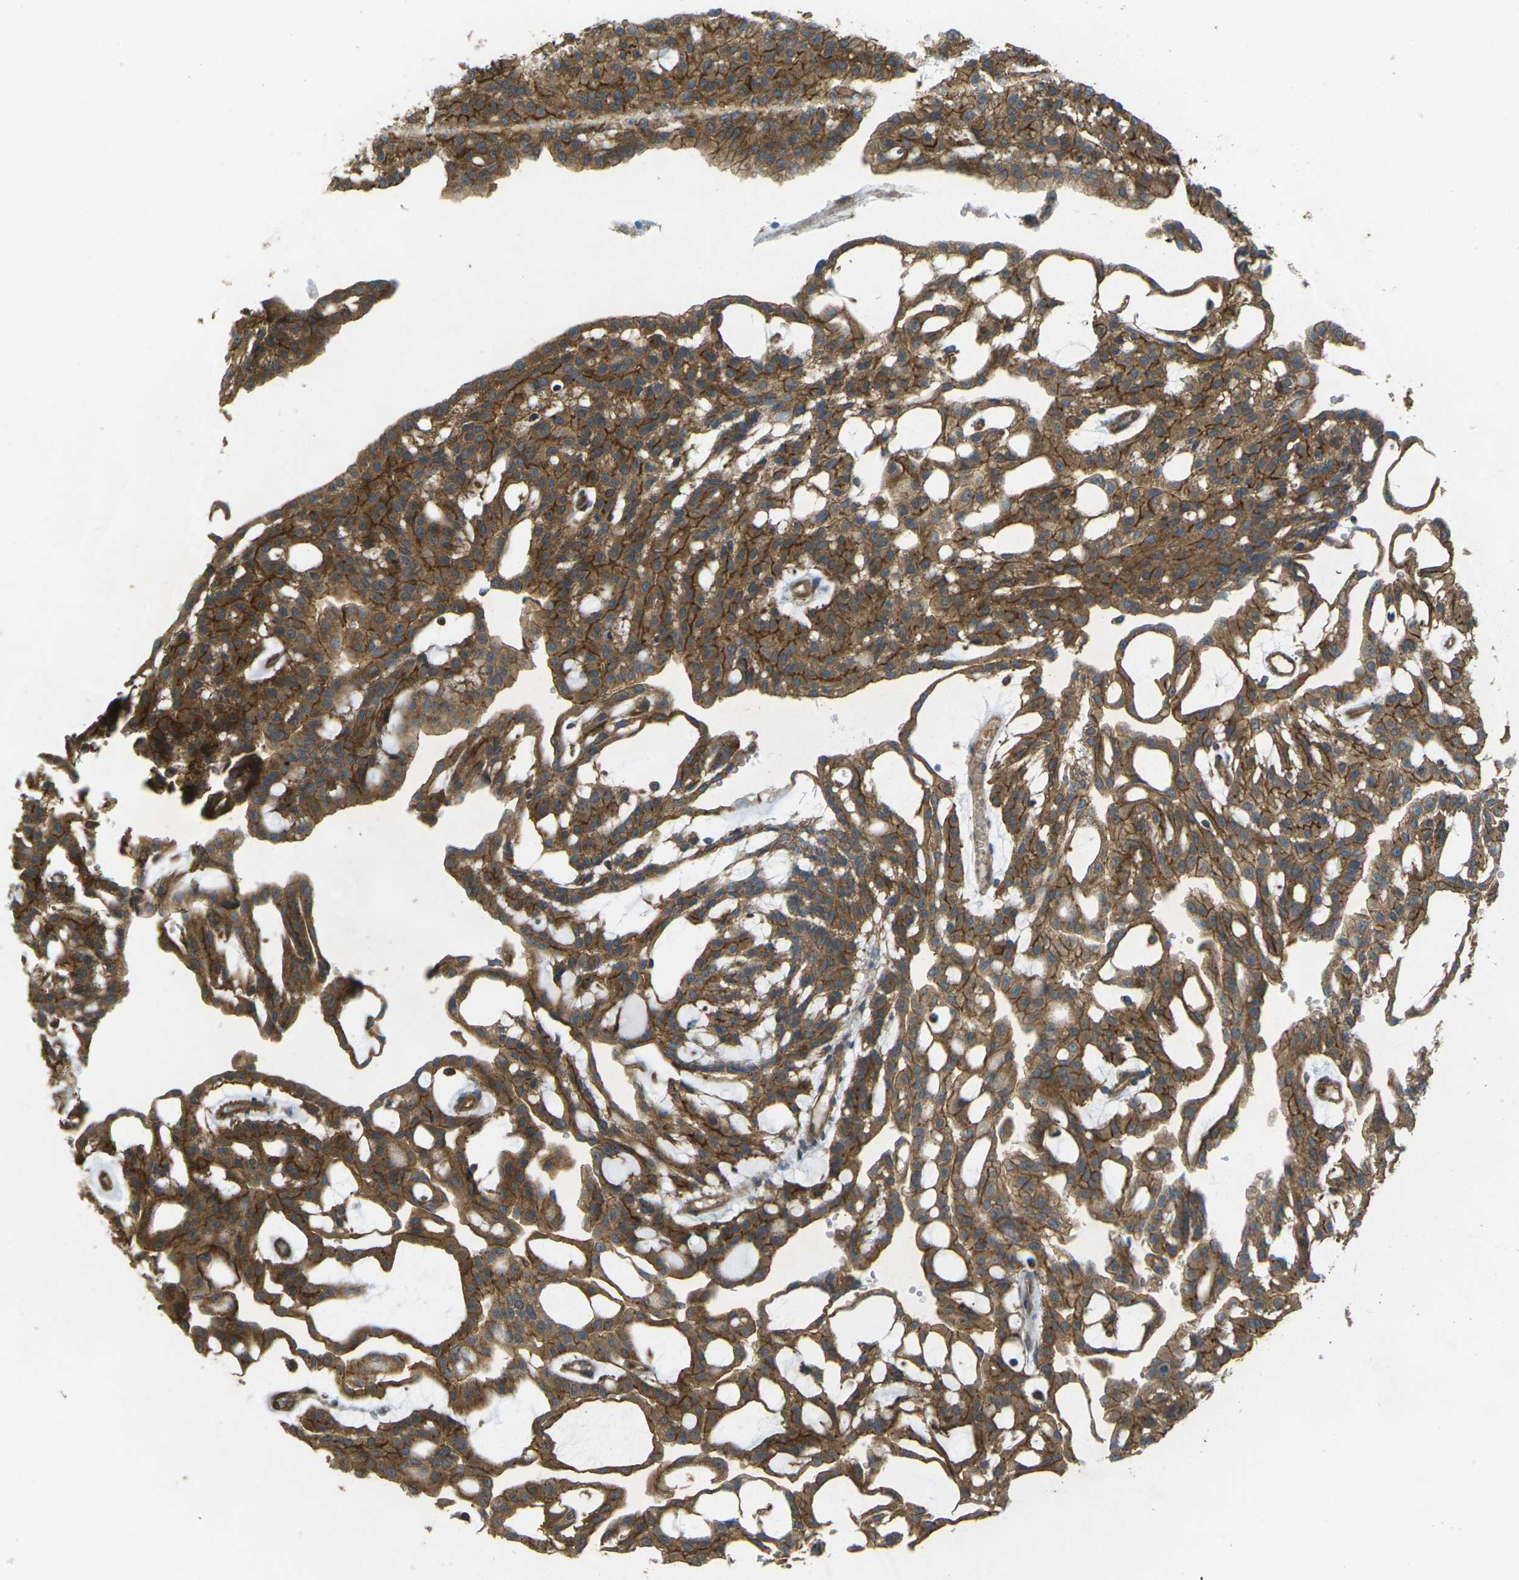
{"staining": {"intensity": "strong", "quantity": ">75%", "location": "cytoplasmic/membranous"}, "tissue": "renal cancer", "cell_type": "Tumor cells", "image_type": "cancer", "snomed": [{"axis": "morphology", "description": "Adenocarcinoma, NOS"}, {"axis": "topography", "description": "Kidney"}], "caption": "A high amount of strong cytoplasmic/membranous positivity is appreciated in about >75% of tumor cells in renal cancer tissue.", "gene": "CHMP3", "patient": {"sex": "male", "age": 63}}